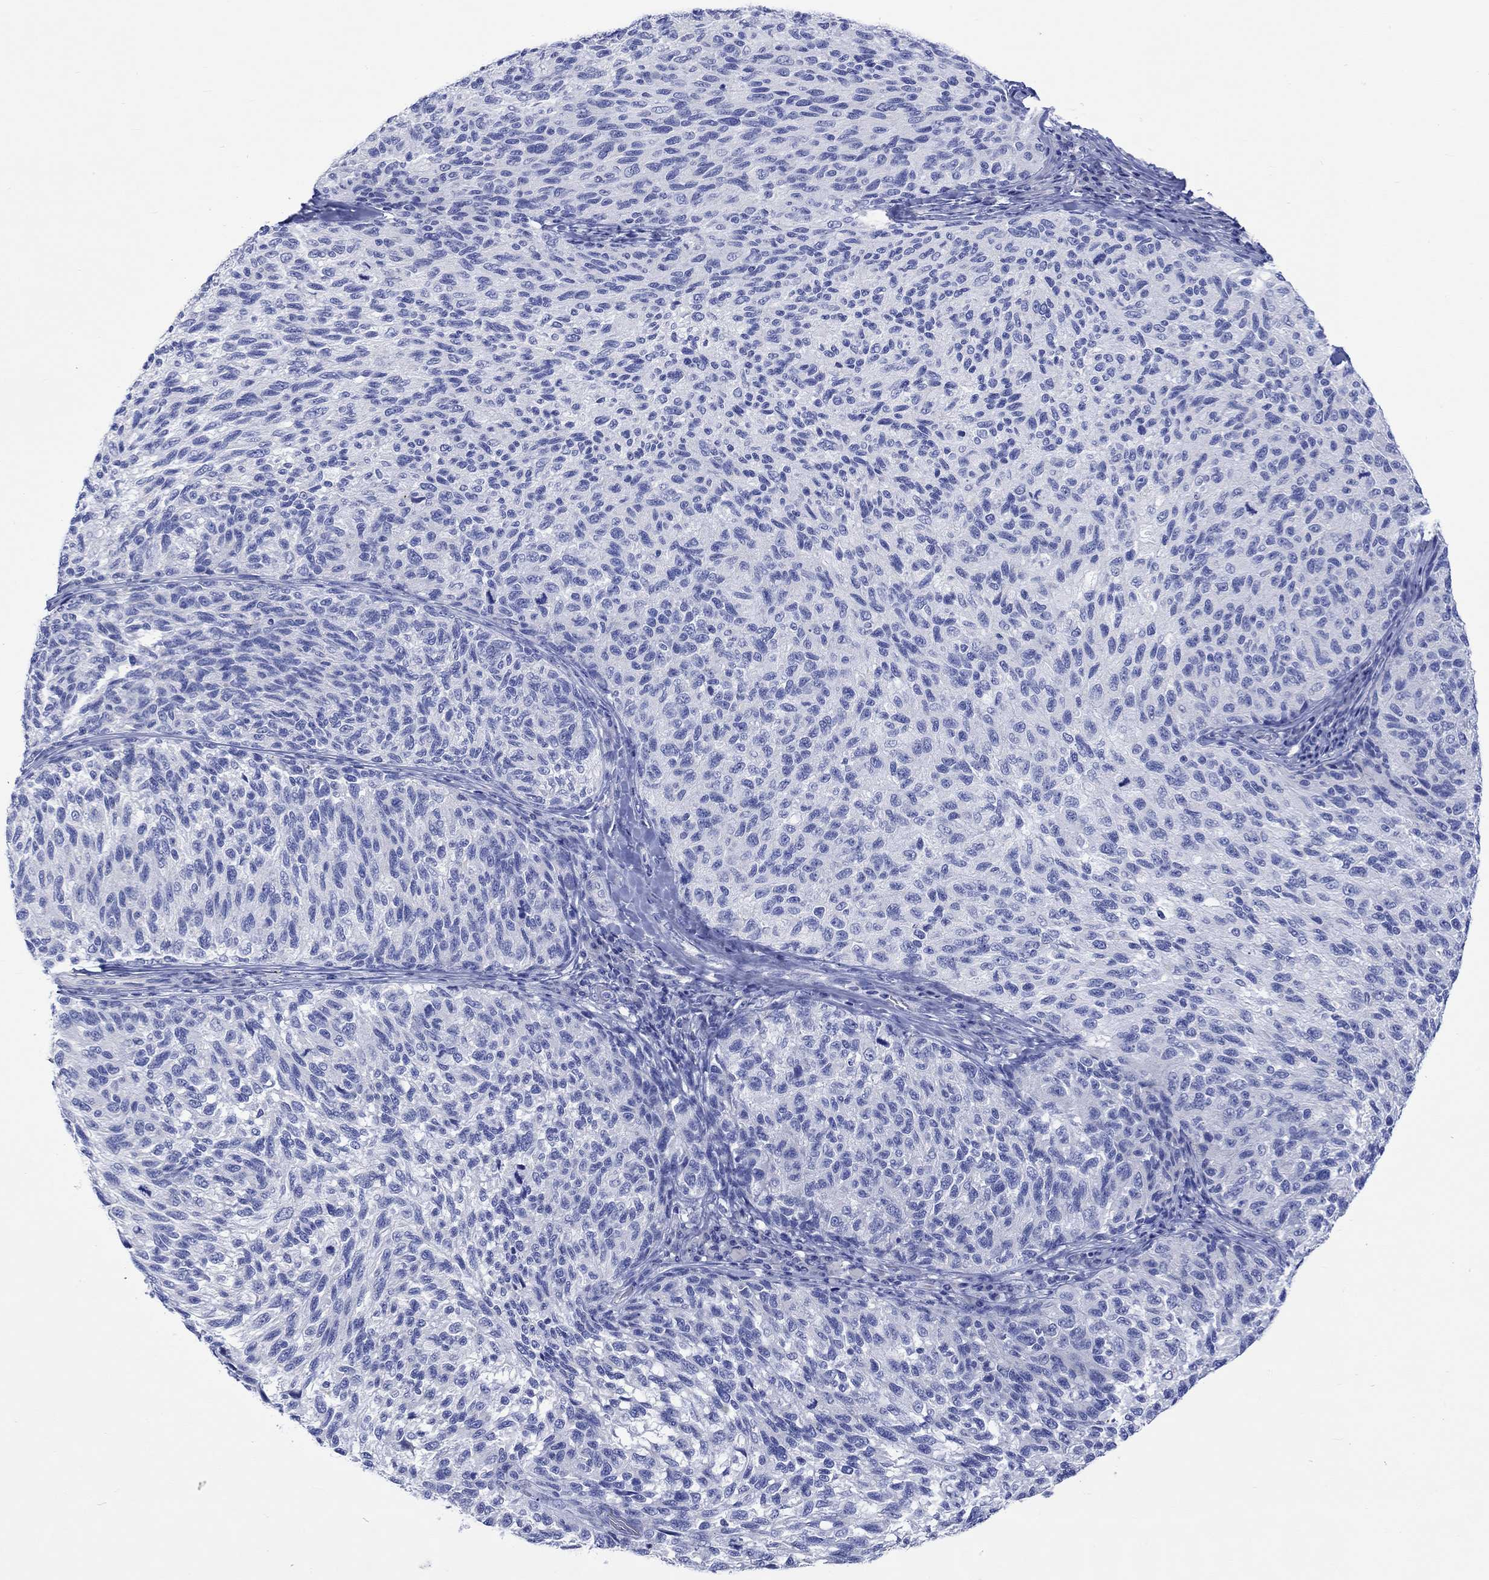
{"staining": {"intensity": "negative", "quantity": "none", "location": "none"}, "tissue": "melanoma", "cell_type": "Tumor cells", "image_type": "cancer", "snomed": [{"axis": "morphology", "description": "Malignant melanoma, NOS"}, {"axis": "topography", "description": "Skin"}], "caption": "Immunohistochemistry (IHC) micrograph of malignant melanoma stained for a protein (brown), which displays no staining in tumor cells.", "gene": "CPLX2", "patient": {"sex": "female", "age": 73}}